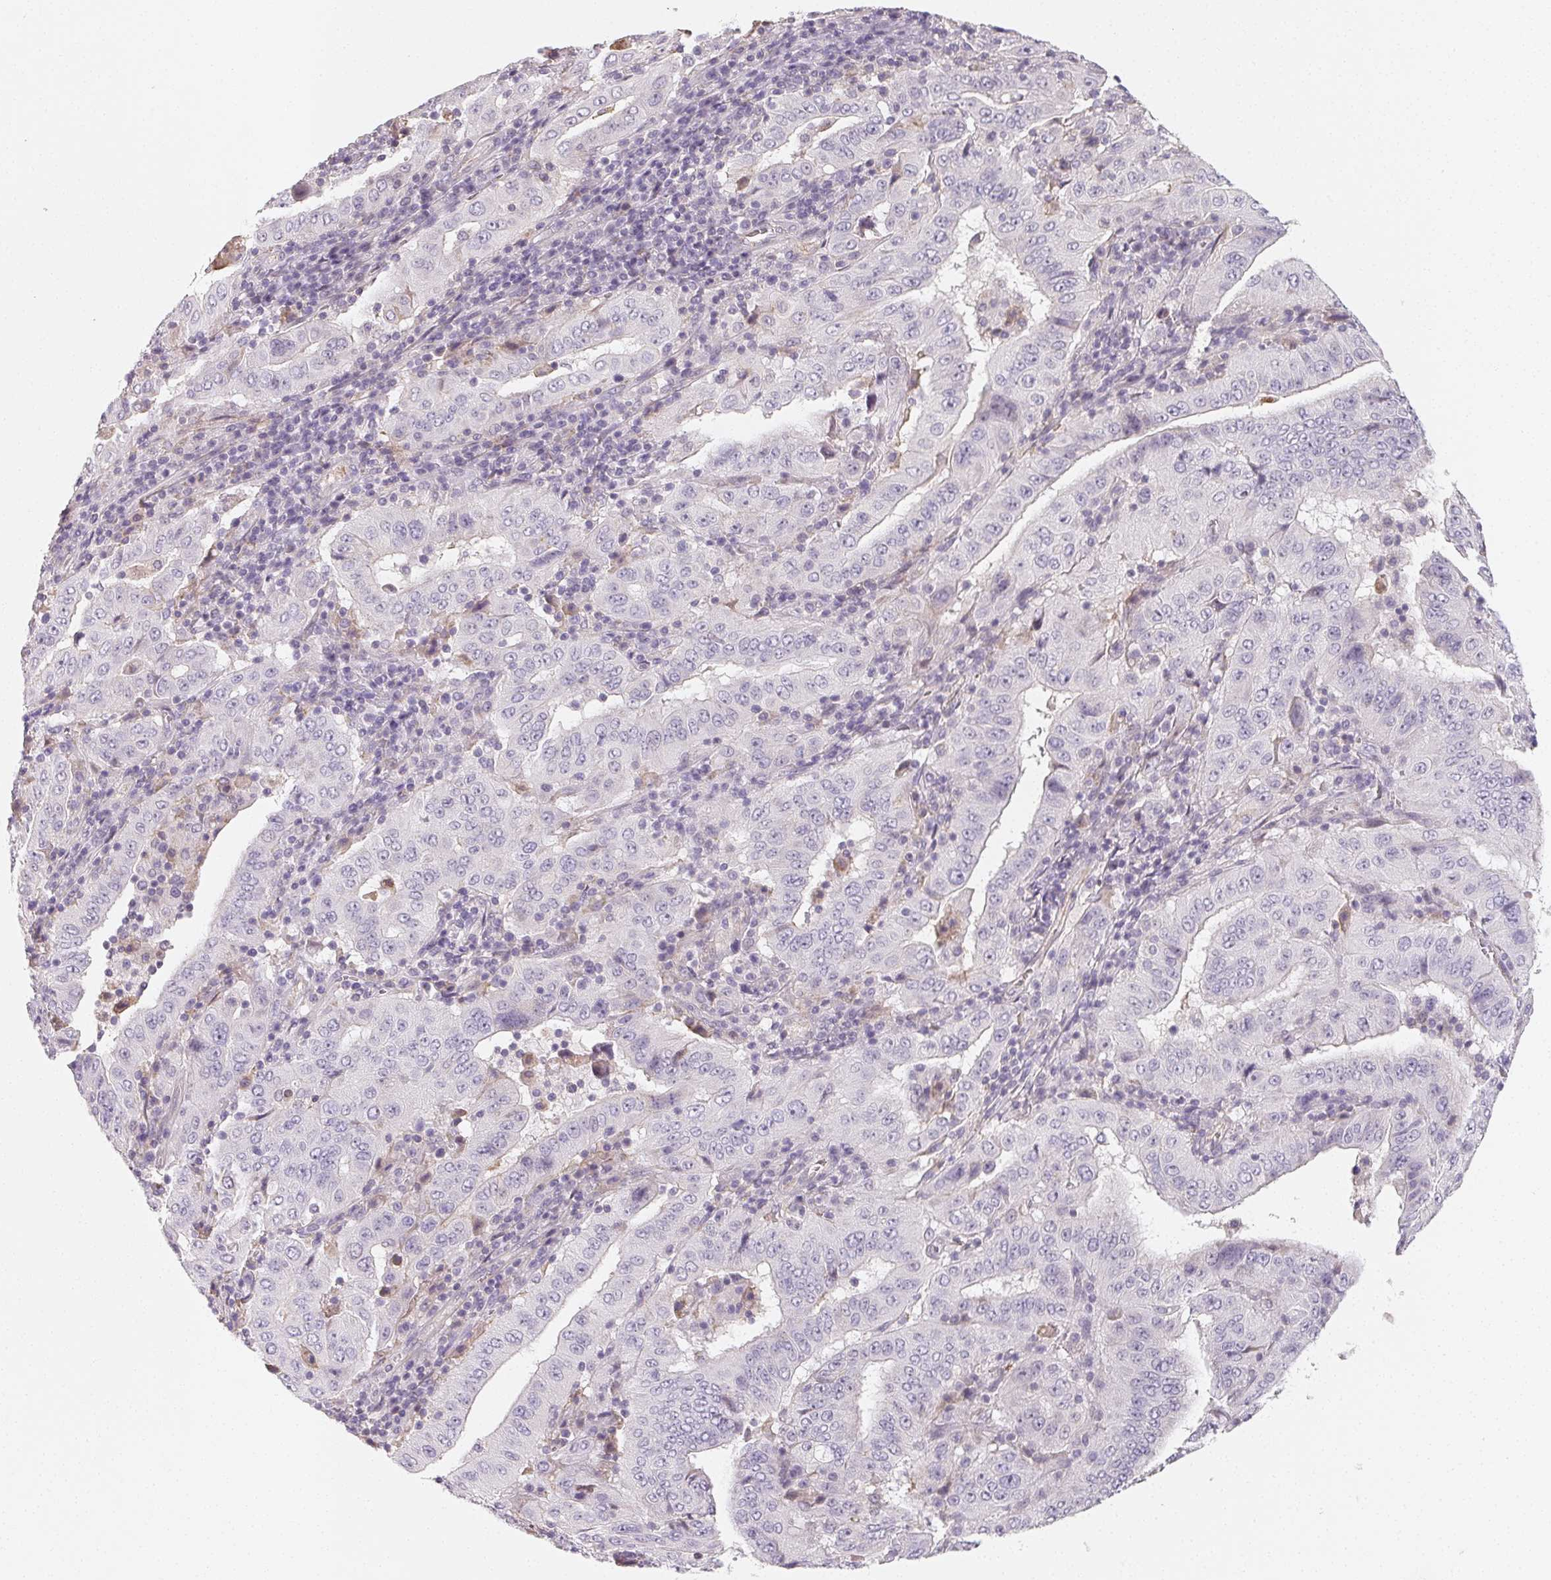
{"staining": {"intensity": "negative", "quantity": "none", "location": "none"}, "tissue": "pancreatic cancer", "cell_type": "Tumor cells", "image_type": "cancer", "snomed": [{"axis": "morphology", "description": "Adenocarcinoma, NOS"}, {"axis": "topography", "description": "Pancreas"}], "caption": "IHC histopathology image of neoplastic tissue: pancreatic cancer (adenocarcinoma) stained with DAB shows no significant protein positivity in tumor cells. (DAB (3,3'-diaminobenzidine) immunohistochemistry (IHC), high magnification).", "gene": "LRRC23", "patient": {"sex": "male", "age": 63}}